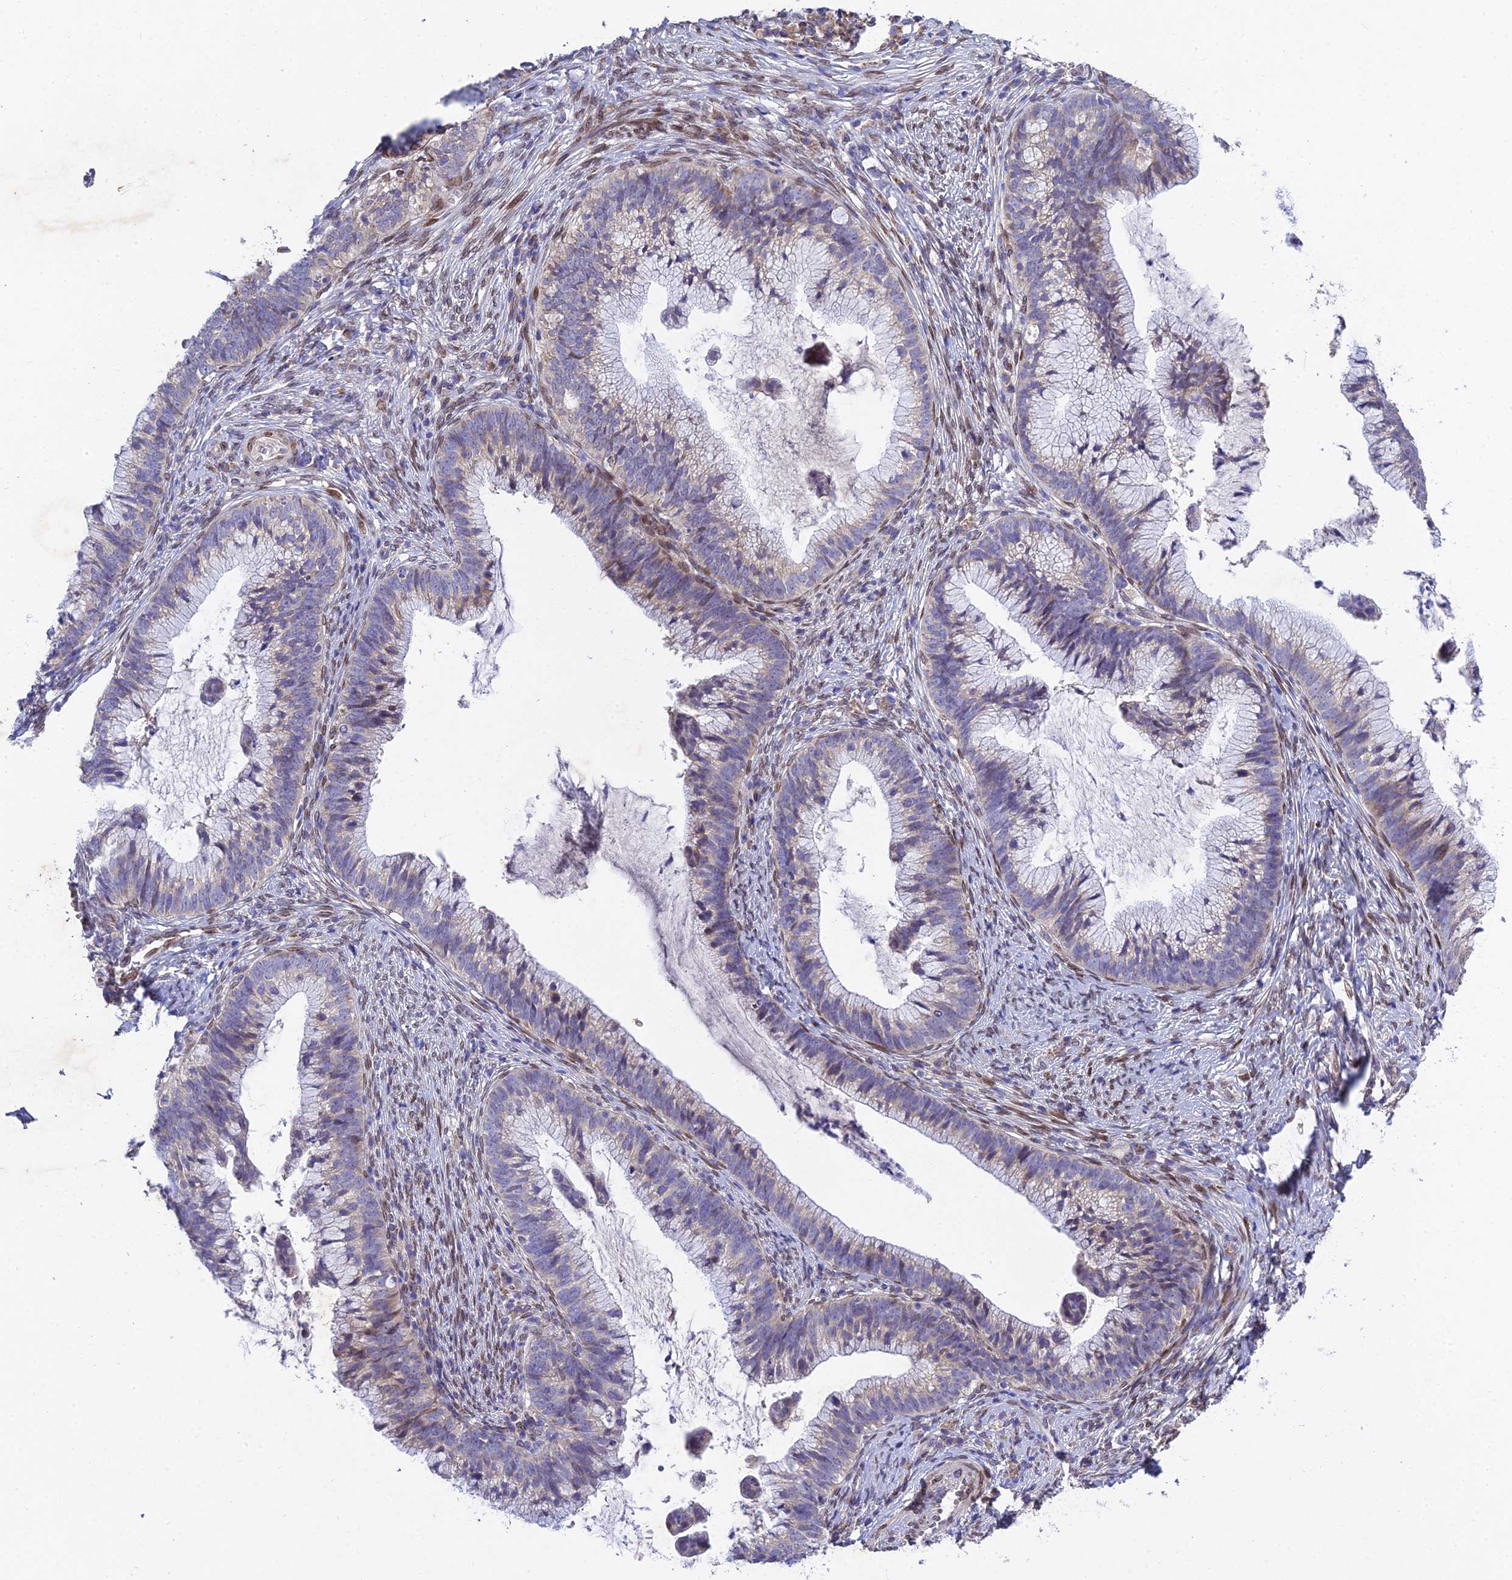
{"staining": {"intensity": "negative", "quantity": "none", "location": "none"}, "tissue": "cervical cancer", "cell_type": "Tumor cells", "image_type": "cancer", "snomed": [{"axis": "morphology", "description": "Adenocarcinoma, NOS"}, {"axis": "topography", "description": "Cervix"}], "caption": "Adenocarcinoma (cervical) was stained to show a protein in brown. There is no significant expression in tumor cells.", "gene": "MGAT2", "patient": {"sex": "female", "age": 36}}